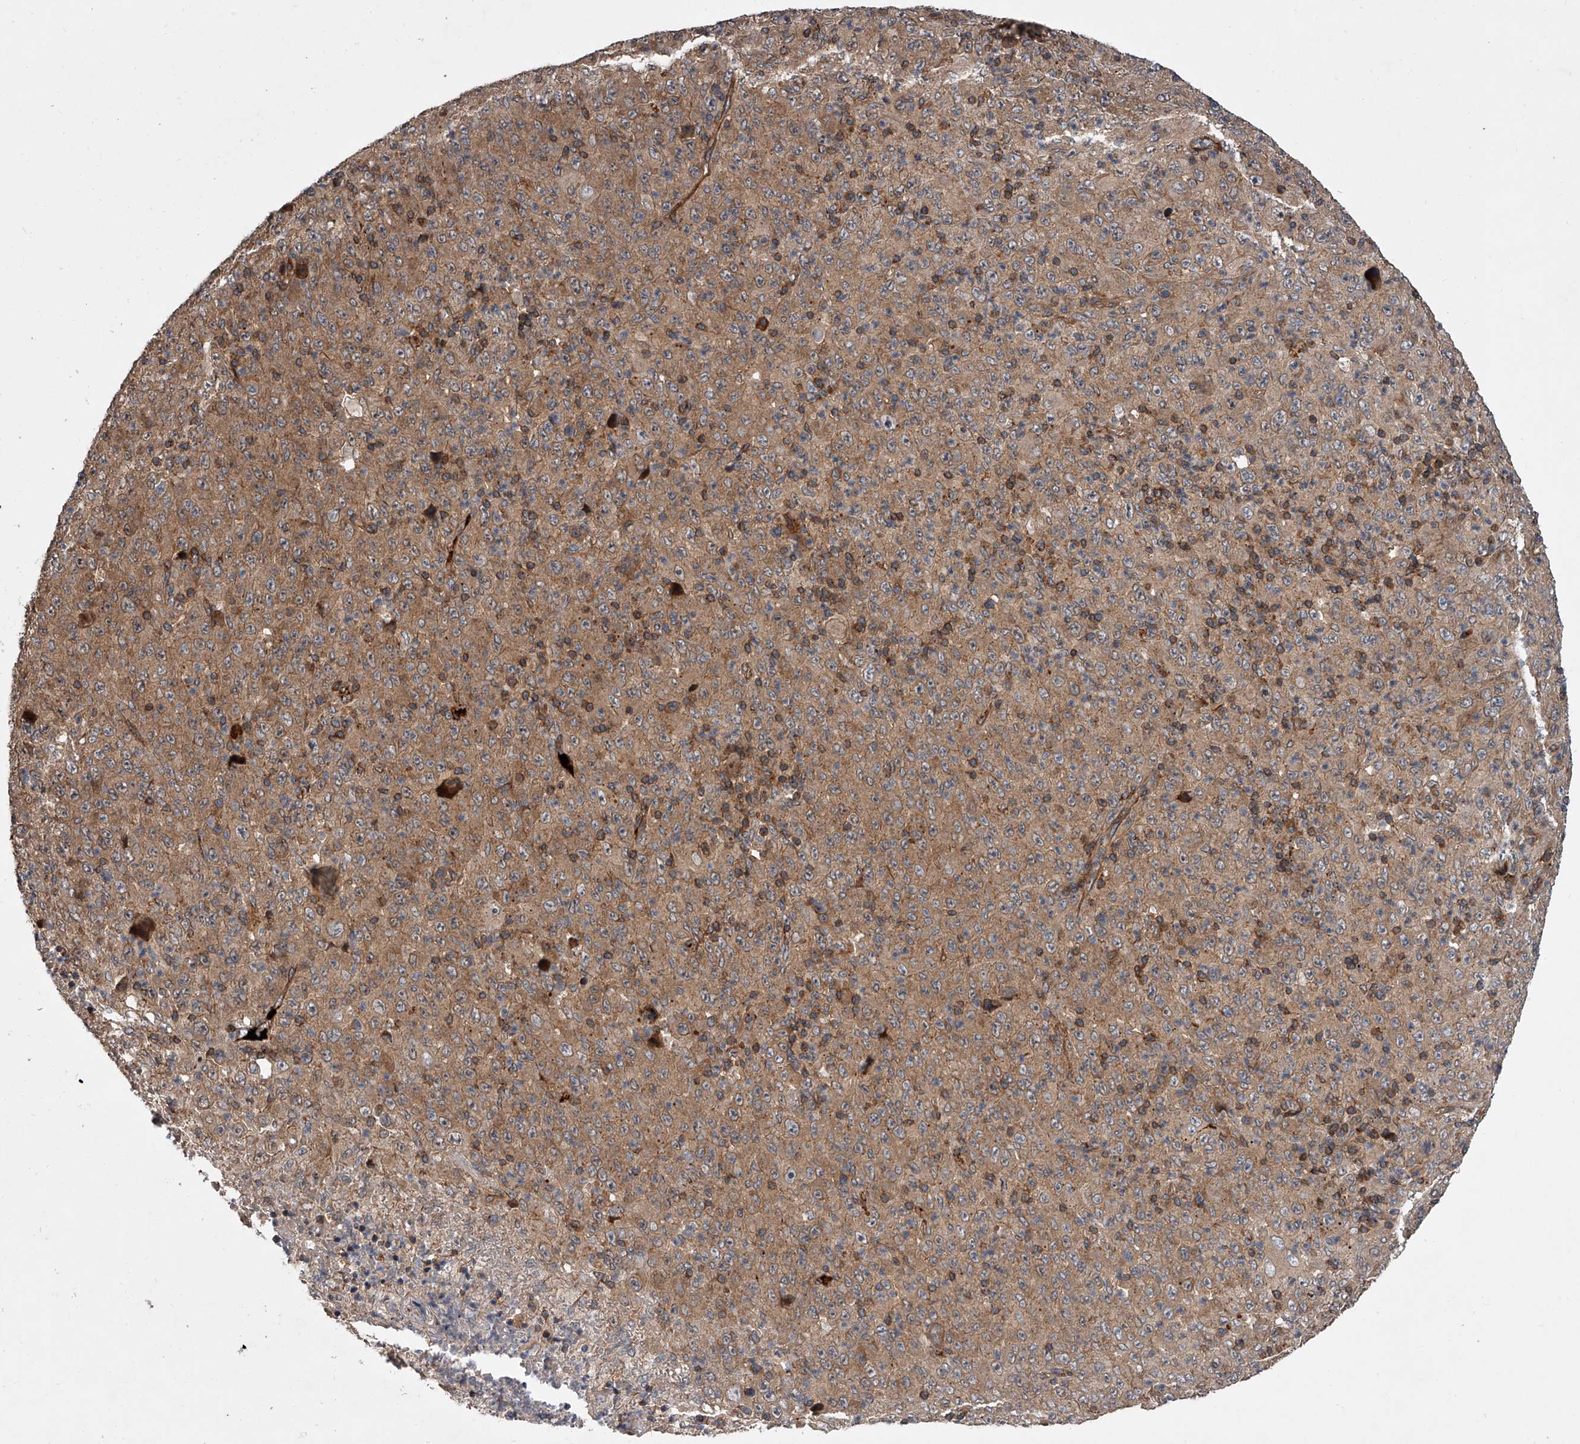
{"staining": {"intensity": "moderate", "quantity": ">75%", "location": "cytoplasmic/membranous"}, "tissue": "melanoma", "cell_type": "Tumor cells", "image_type": "cancer", "snomed": [{"axis": "morphology", "description": "Malignant melanoma, Metastatic site"}, {"axis": "topography", "description": "Skin"}], "caption": "Malignant melanoma (metastatic site) tissue demonstrates moderate cytoplasmic/membranous staining in about >75% of tumor cells, visualized by immunohistochemistry. Immunohistochemistry (ihc) stains the protein of interest in brown and the nuclei are stained blue.", "gene": "USP47", "patient": {"sex": "female", "age": 56}}